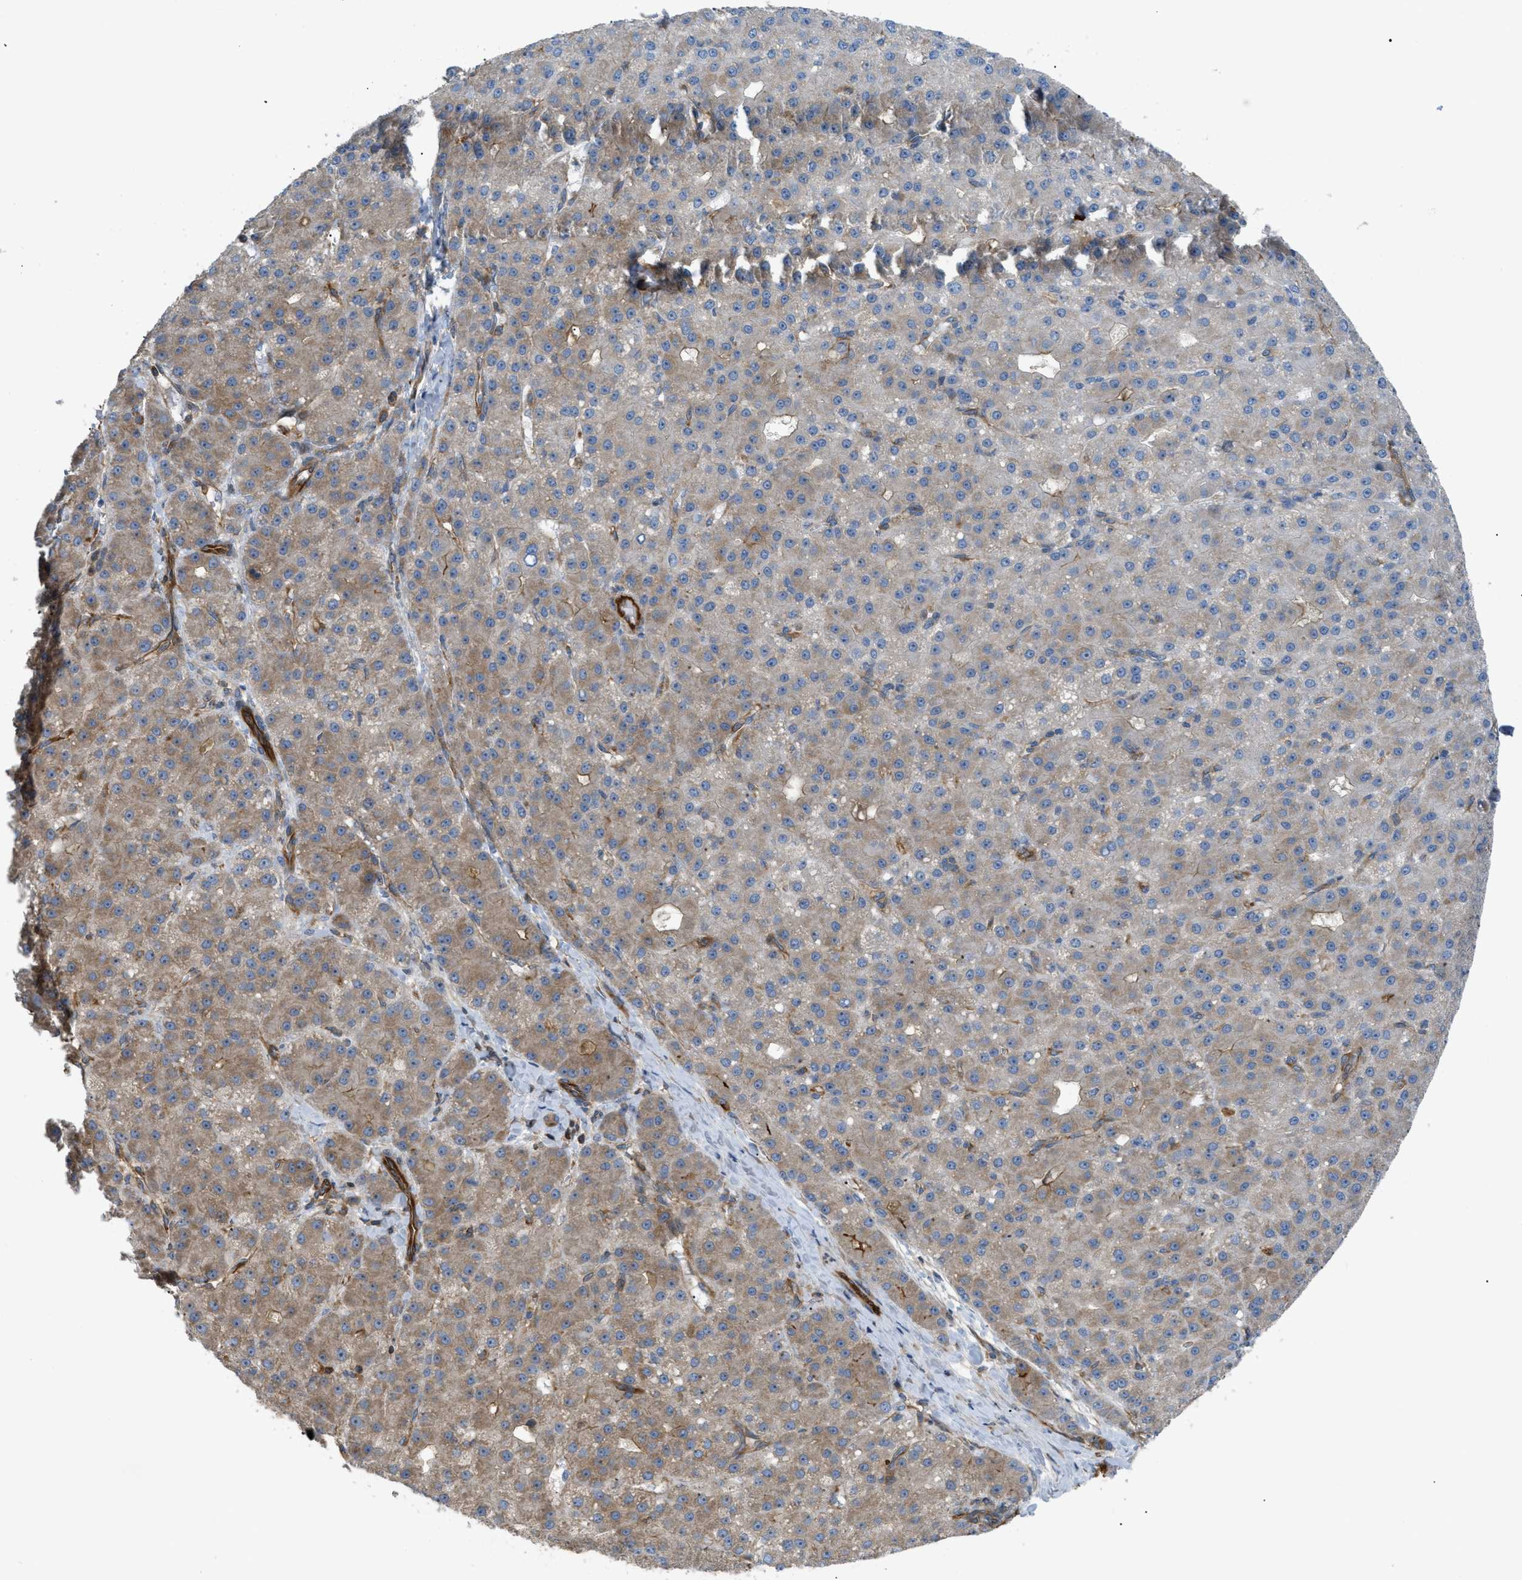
{"staining": {"intensity": "weak", "quantity": ">75%", "location": "cytoplasmic/membranous"}, "tissue": "liver cancer", "cell_type": "Tumor cells", "image_type": "cancer", "snomed": [{"axis": "morphology", "description": "Carcinoma, Hepatocellular, NOS"}, {"axis": "topography", "description": "Liver"}], "caption": "This image exhibits liver hepatocellular carcinoma stained with immunohistochemistry to label a protein in brown. The cytoplasmic/membranous of tumor cells show weak positivity for the protein. Nuclei are counter-stained blue.", "gene": "ATP2A3", "patient": {"sex": "male", "age": 67}}